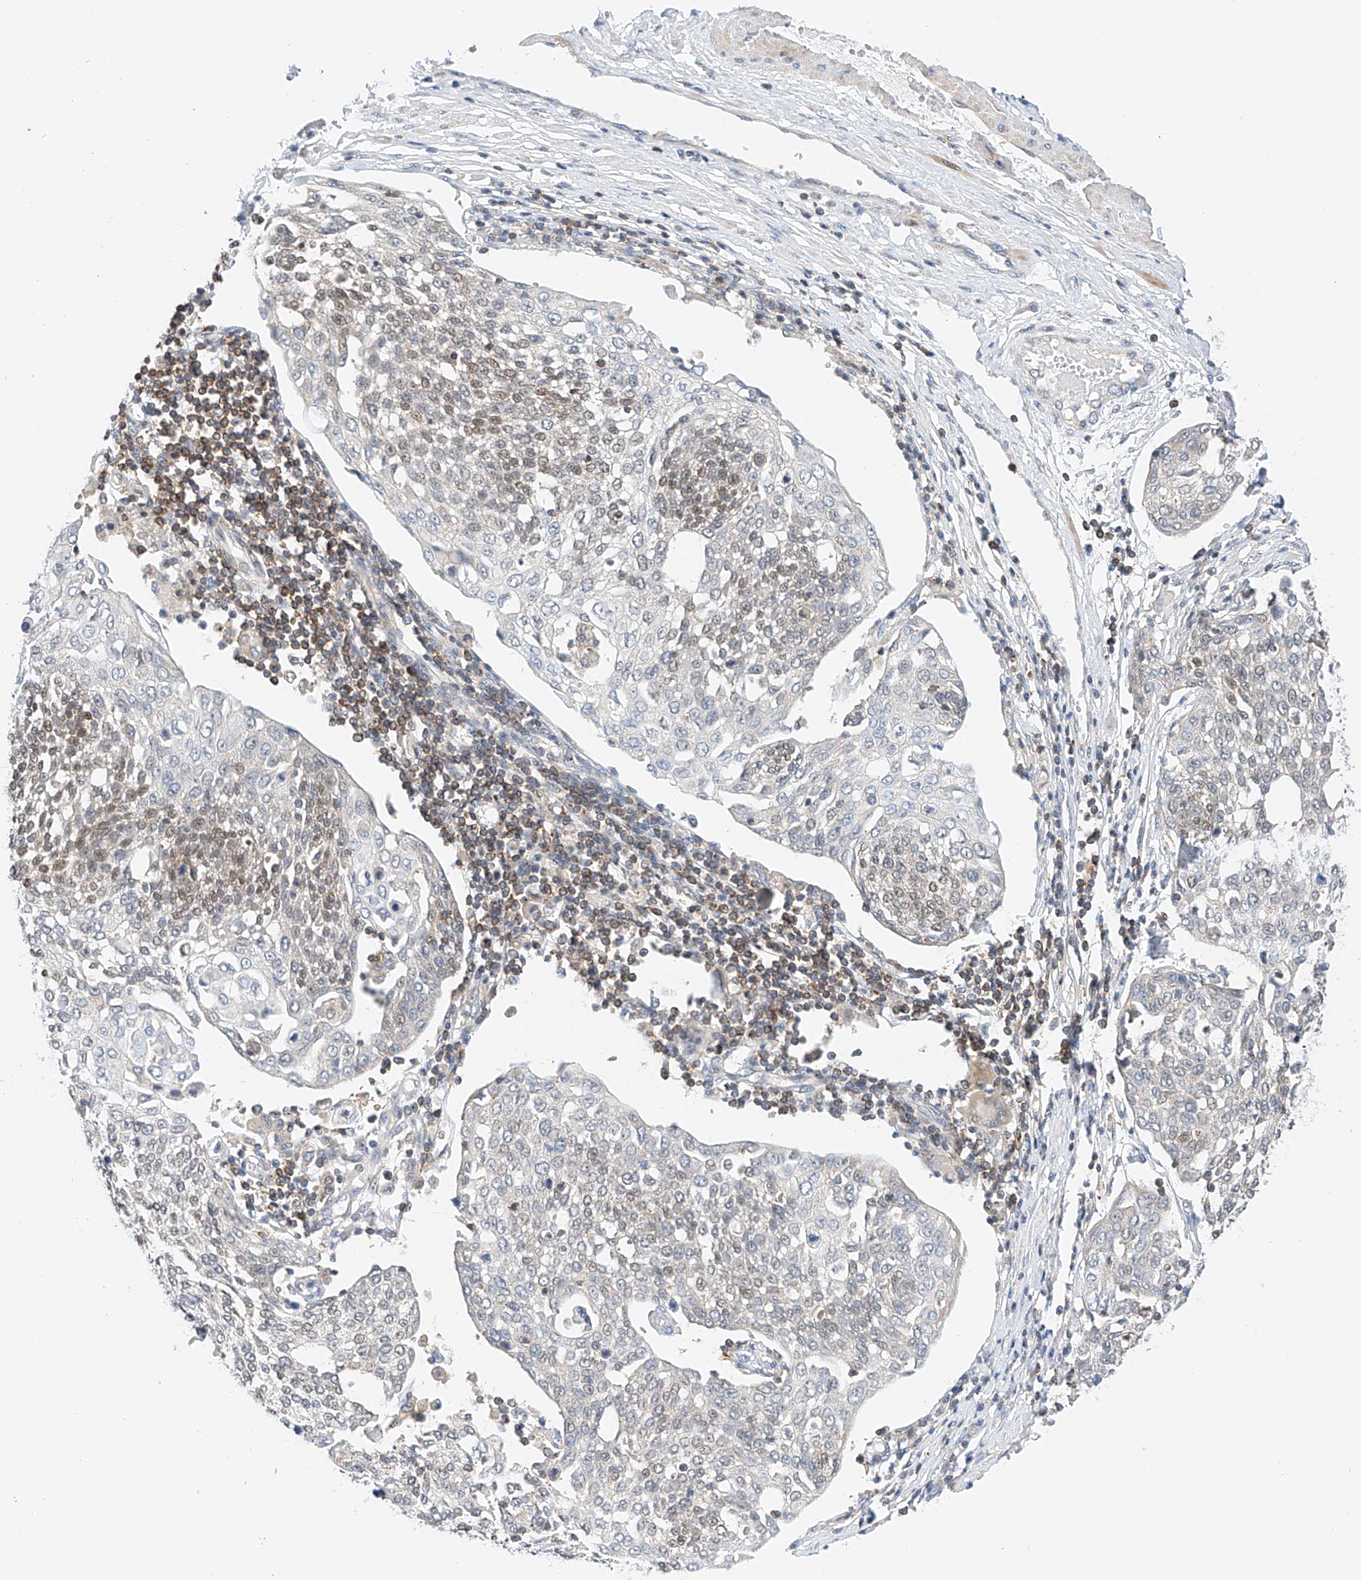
{"staining": {"intensity": "weak", "quantity": "<25%", "location": "cytoplasmic/membranous"}, "tissue": "cervical cancer", "cell_type": "Tumor cells", "image_type": "cancer", "snomed": [{"axis": "morphology", "description": "Squamous cell carcinoma, NOS"}, {"axis": "topography", "description": "Cervix"}], "caption": "Tumor cells are negative for protein expression in human cervical cancer. (DAB immunohistochemistry (IHC) visualized using brightfield microscopy, high magnification).", "gene": "MFN2", "patient": {"sex": "female", "age": 34}}